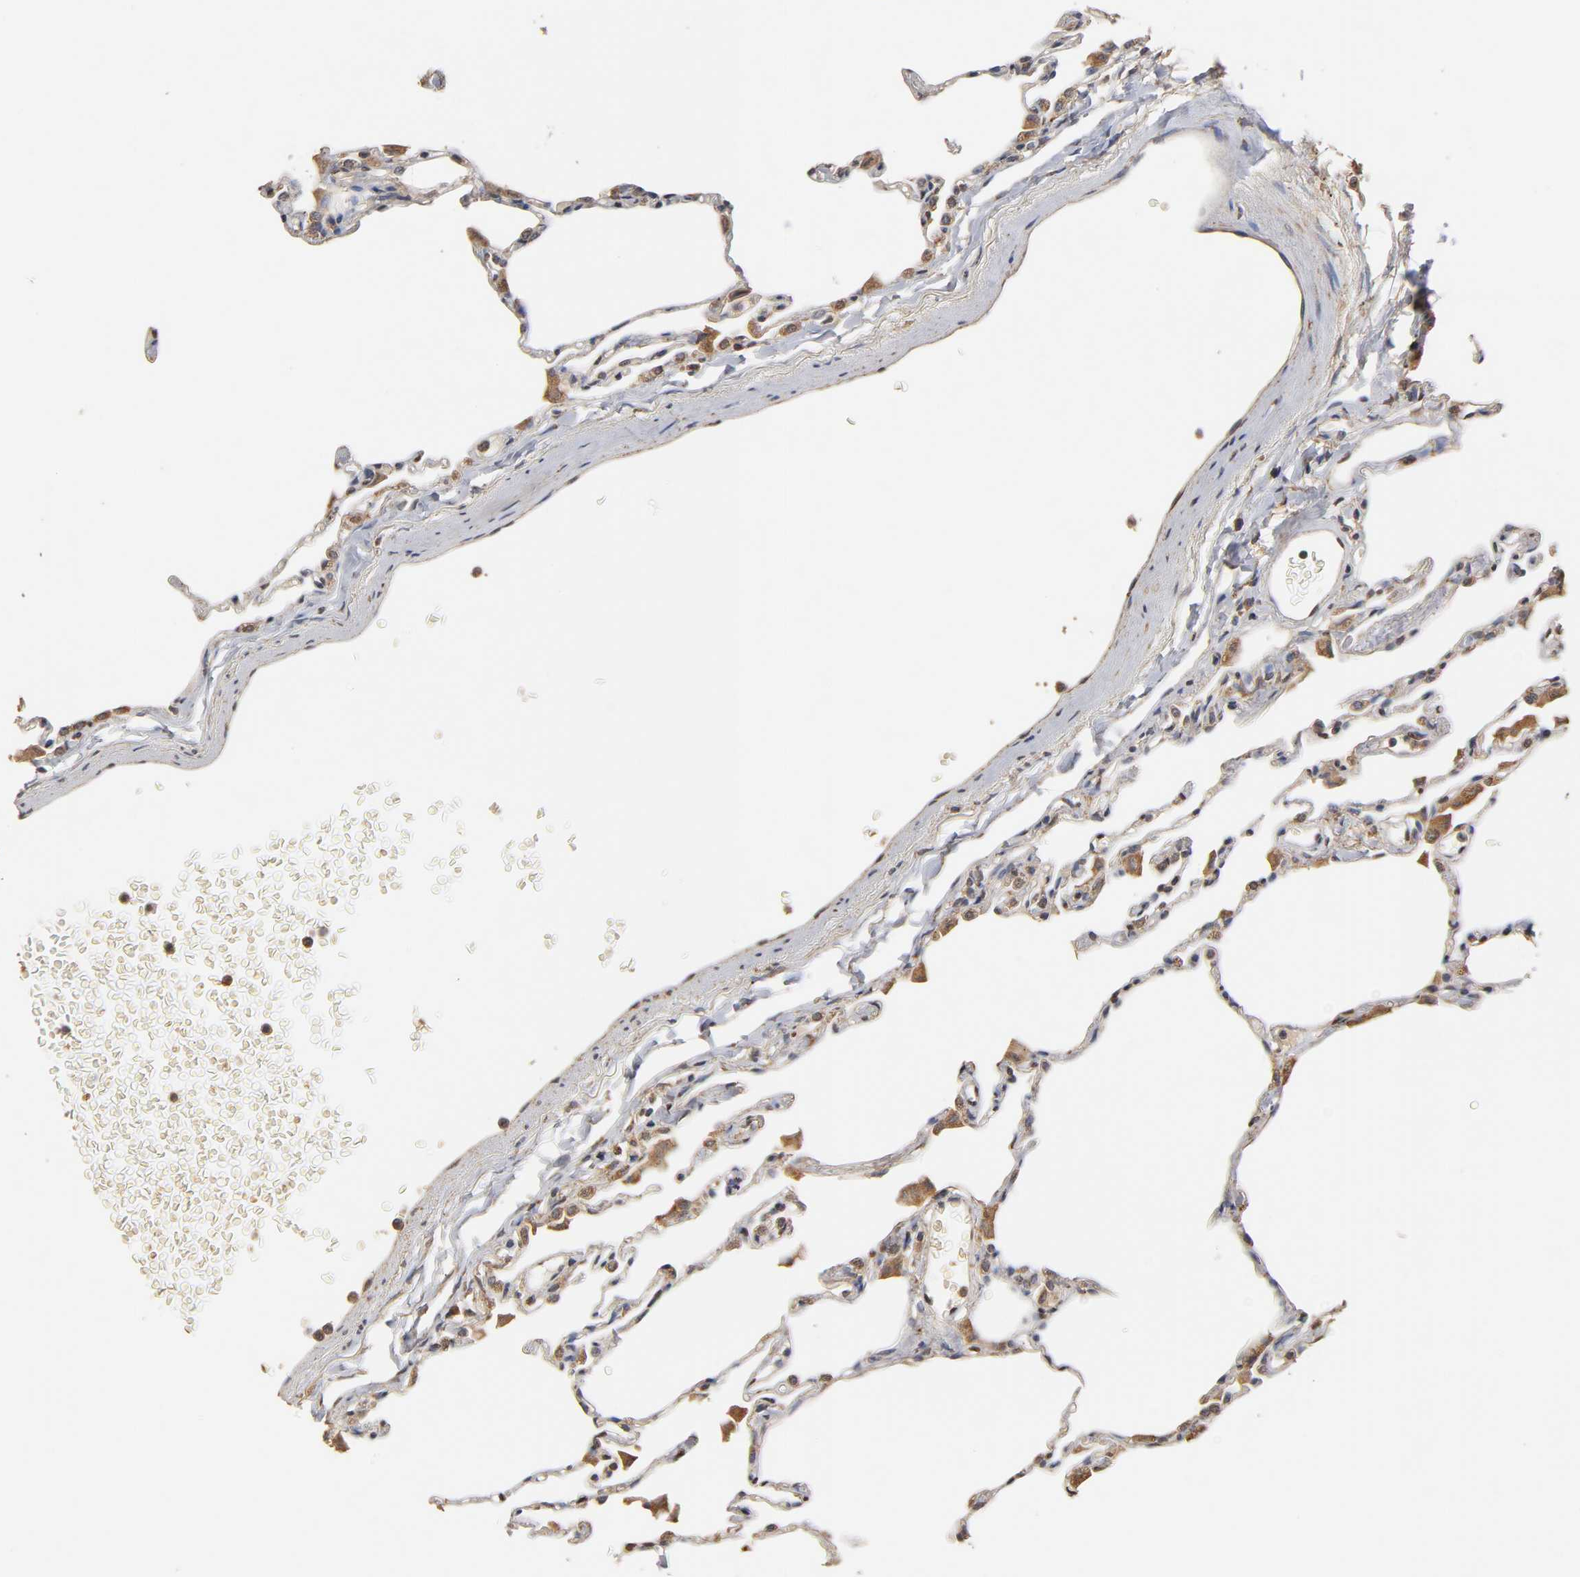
{"staining": {"intensity": "weak", "quantity": "25%-75%", "location": "cytoplasmic/membranous"}, "tissue": "lung", "cell_type": "Alveolar cells", "image_type": "normal", "snomed": [{"axis": "morphology", "description": "Normal tissue, NOS"}, {"axis": "topography", "description": "Lung"}], "caption": "An immunohistochemistry (IHC) photomicrograph of unremarkable tissue is shown. Protein staining in brown highlights weak cytoplasmic/membranous positivity in lung within alveolar cells.", "gene": "PKN1", "patient": {"sex": "female", "age": 49}}